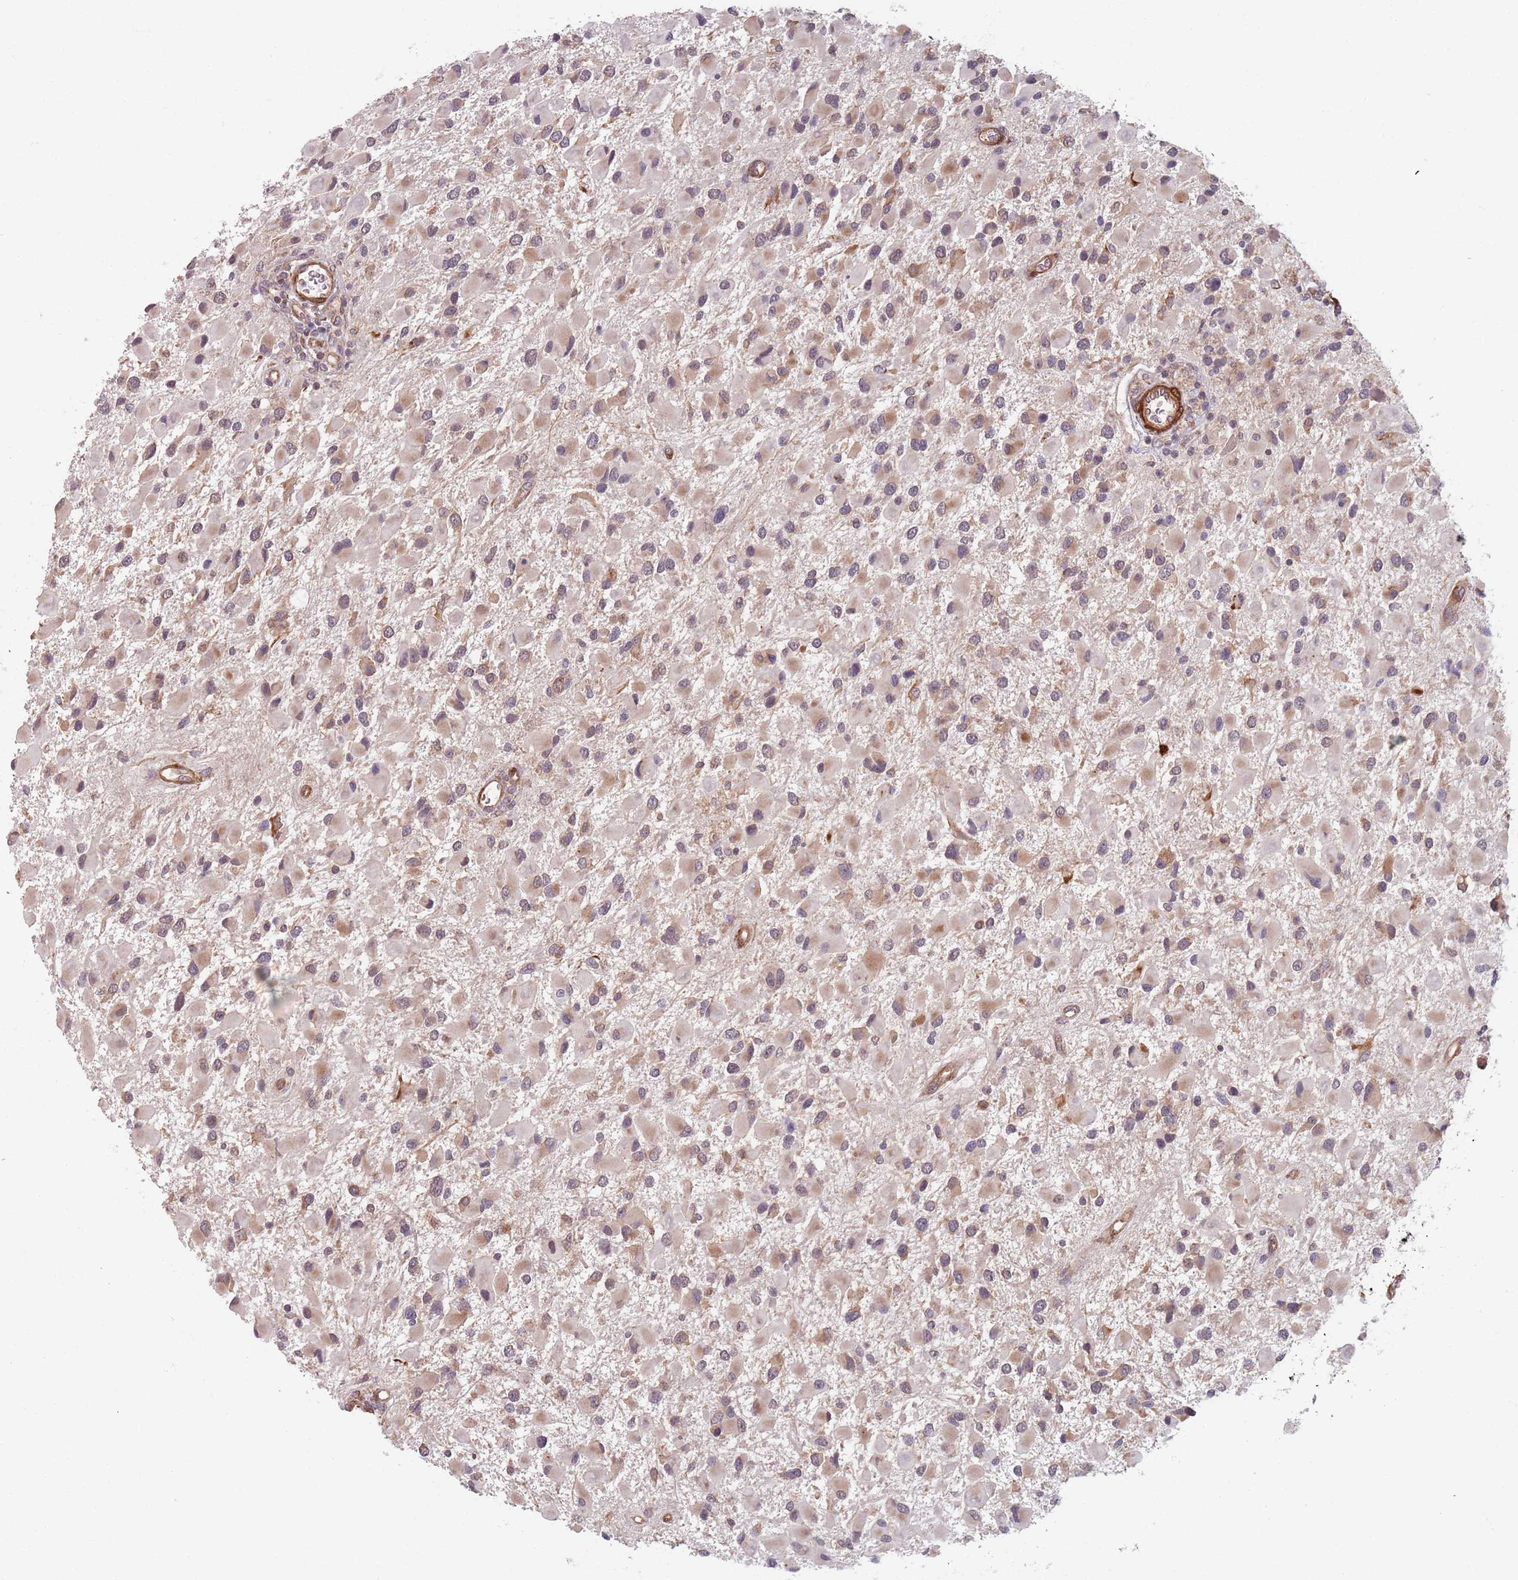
{"staining": {"intensity": "weak", "quantity": ">75%", "location": "cytoplasmic/membranous"}, "tissue": "glioma", "cell_type": "Tumor cells", "image_type": "cancer", "snomed": [{"axis": "morphology", "description": "Glioma, malignant, High grade"}, {"axis": "topography", "description": "Brain"}], "caption": "Malignant glioma (high-grade) stained for a protein exhibits weak cytoplasmic/membranous positivity in tumor cells.", "gene": "NOTCH3", "patient": {"sex": "male", "age": 53}}